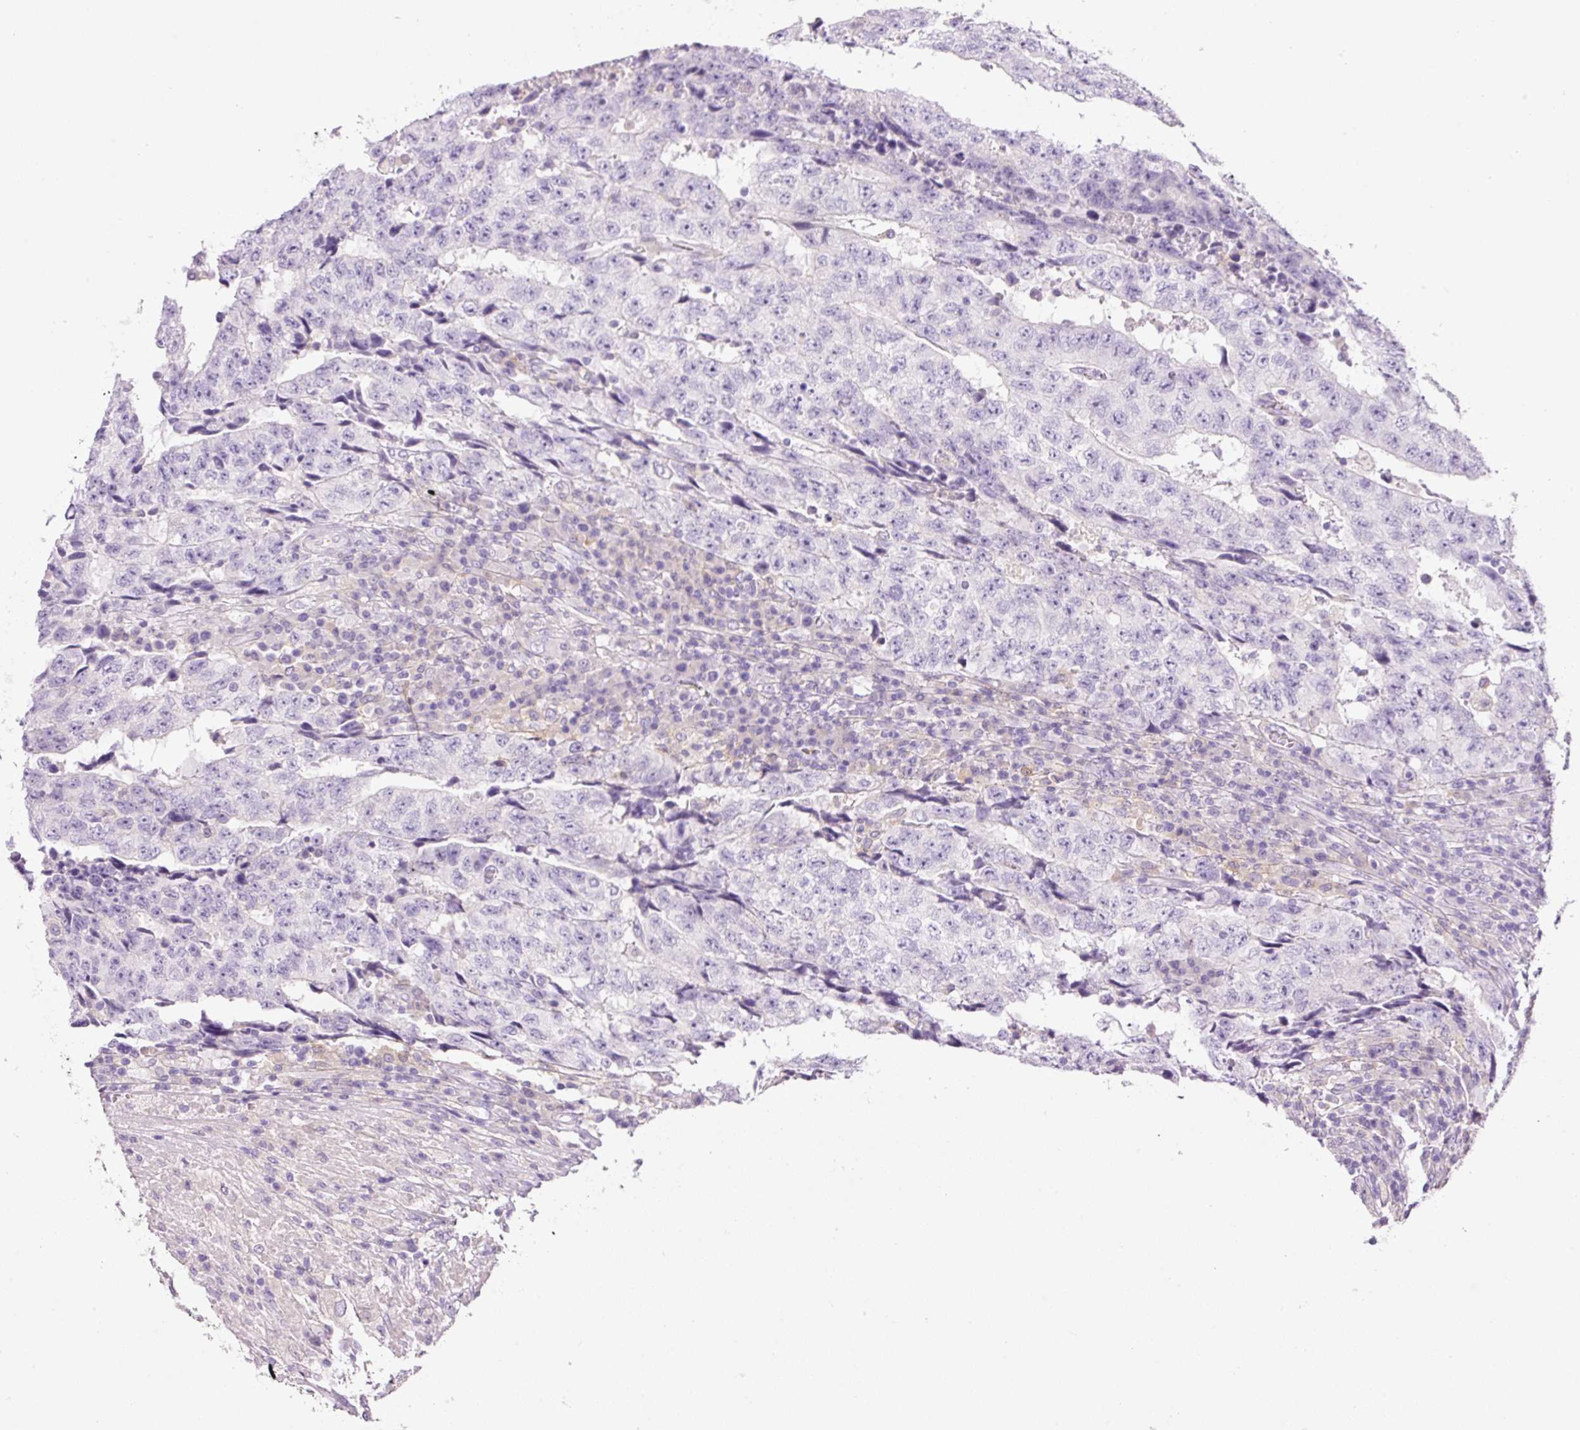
{"staining": {"intensity": "negative", "quantity": "none", "location": "none"}, "tissue": "testis cancer", "cell_type": "Tumor cells", "image_type": "cancer", "snomed": [{"axis": "morphology", "description": "Necrosis, NOS"}, {"axis": "morphology", "description": "Carcinoma, Embryonal, NOS"}, {"axis": "topography", "description": "Testis"}], "caption": "High magnification brightfield microscopy of embryonal carcinoma (testis) stained with DAB (brown) and counterstained with hematoxylin (blue): tumor cells show no significant staining.", "gene": "SRC", "patient": {"sex": "male", "age": 19}}